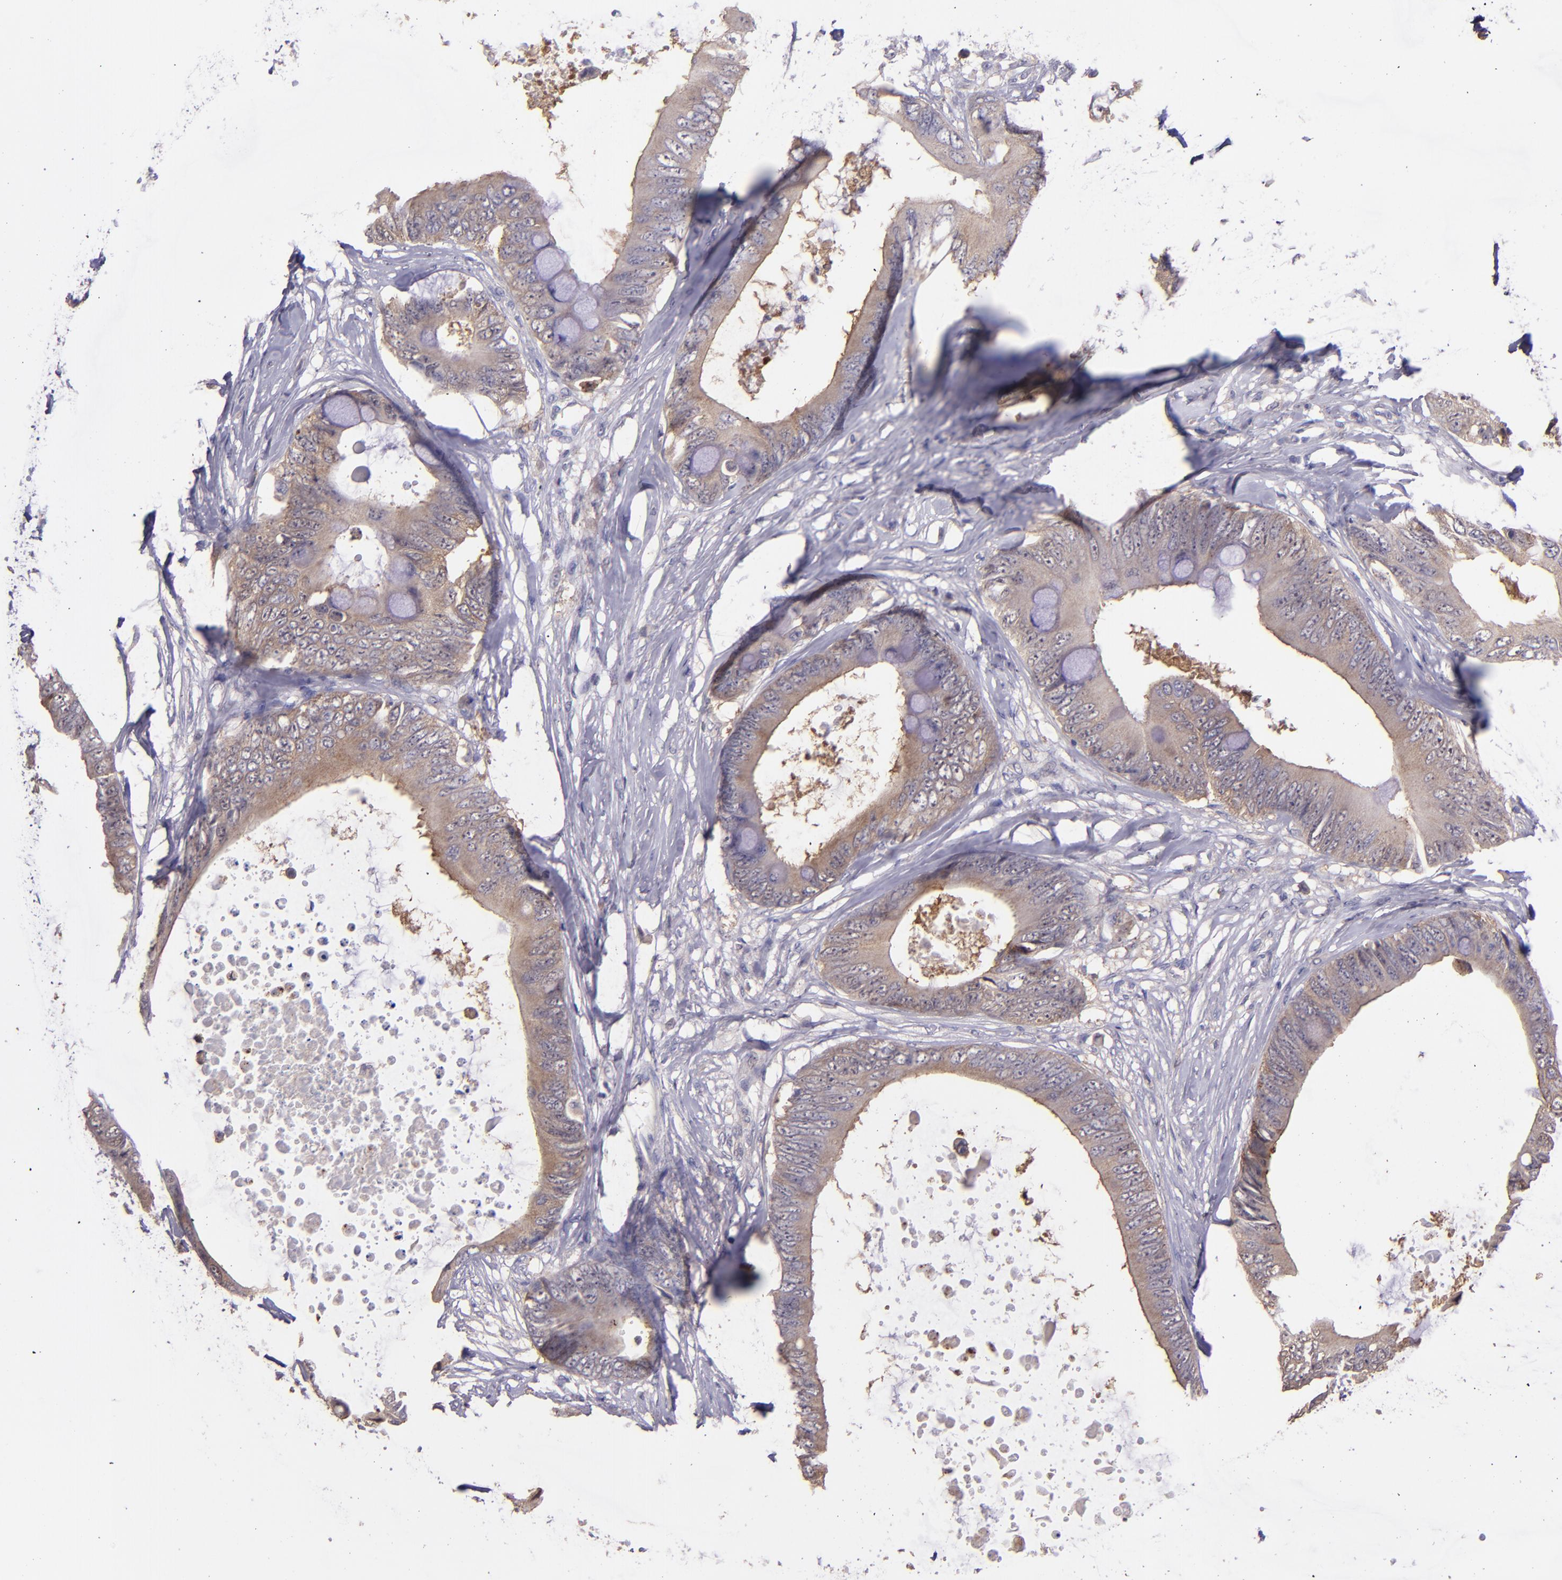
{"staining": {"intensity": "weak", "quantity": ">75%", "location": "cytoplasmic/membranous"}, "tissue": "colorectal cancer", "cell_type": "Tumor cells", "image_type": "cancer", "snomed": [{"axis": "morphology", "description": "Normal tissue, NOS"}, {"axis": "morphology", "description": "Adenocarcinoma, NOS"}, {"axis": "topography", "description": "Rectum"}, {"axis": "topography", "description": "Peripheral nerve tissue"}], "caption": "This photomicrograph exhibits immunohistochemistry staining of colorectal cancer, with low weak cytoplasmic/membranous expression in about >75% of tumor cells.", "gene": "PAPPA", "patient": {"sex": "female", "age": 77}}